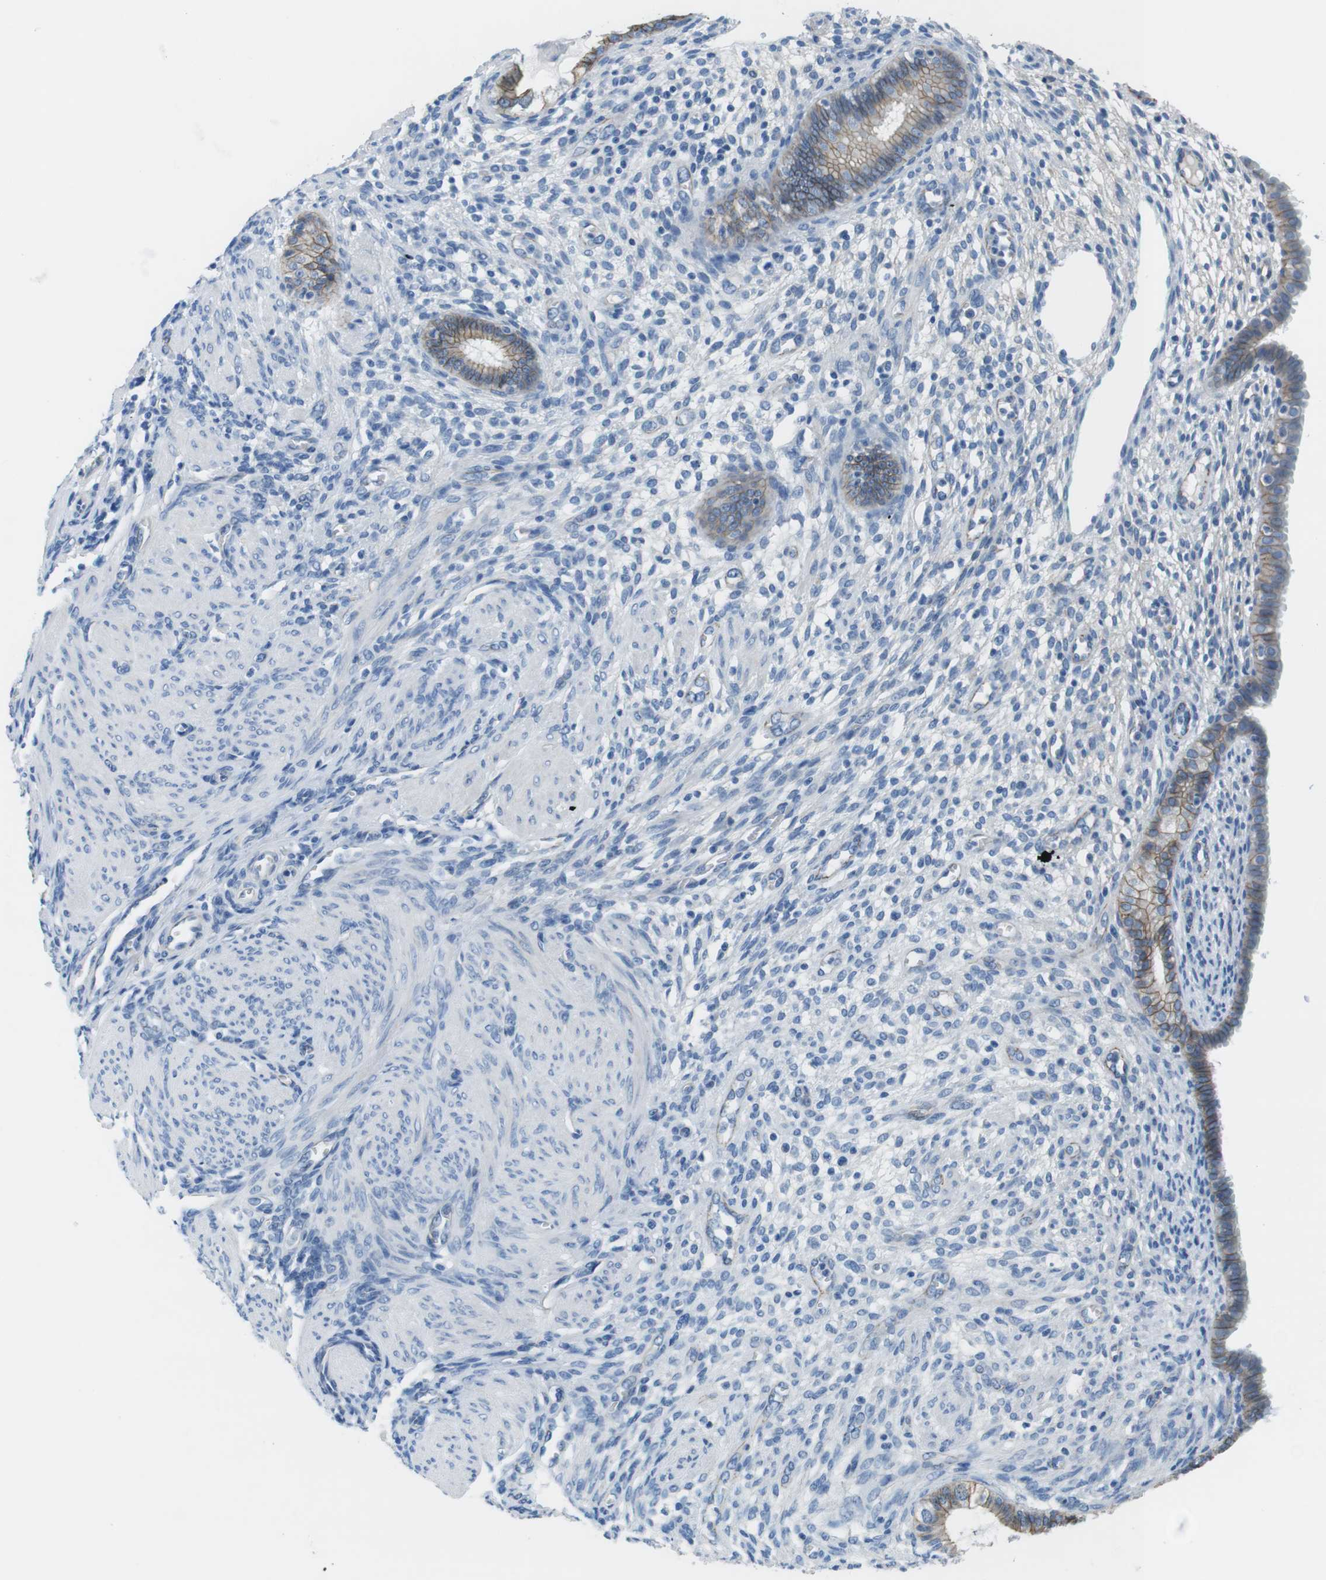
{"staining": {"intensity": "negative", "quantity": "none", "location": "none"}, "tissue": "endometrium", "cell_type": "Cells in endometrial stroma", "image_type": "normal", "snomed": [{"axis": "morphology", "description": "Normal tissue, NOS"}, {"axis": "topography", "description": "Endometrium"}], "caption": "Immunohistochemistry (IHC) image of unremarkable endometrium stained for a protein (brown), which shows no expression in cells in endometrial stroma.", "gene": "SLC6A6", "patient": {"sex": "female", "age": 72}}